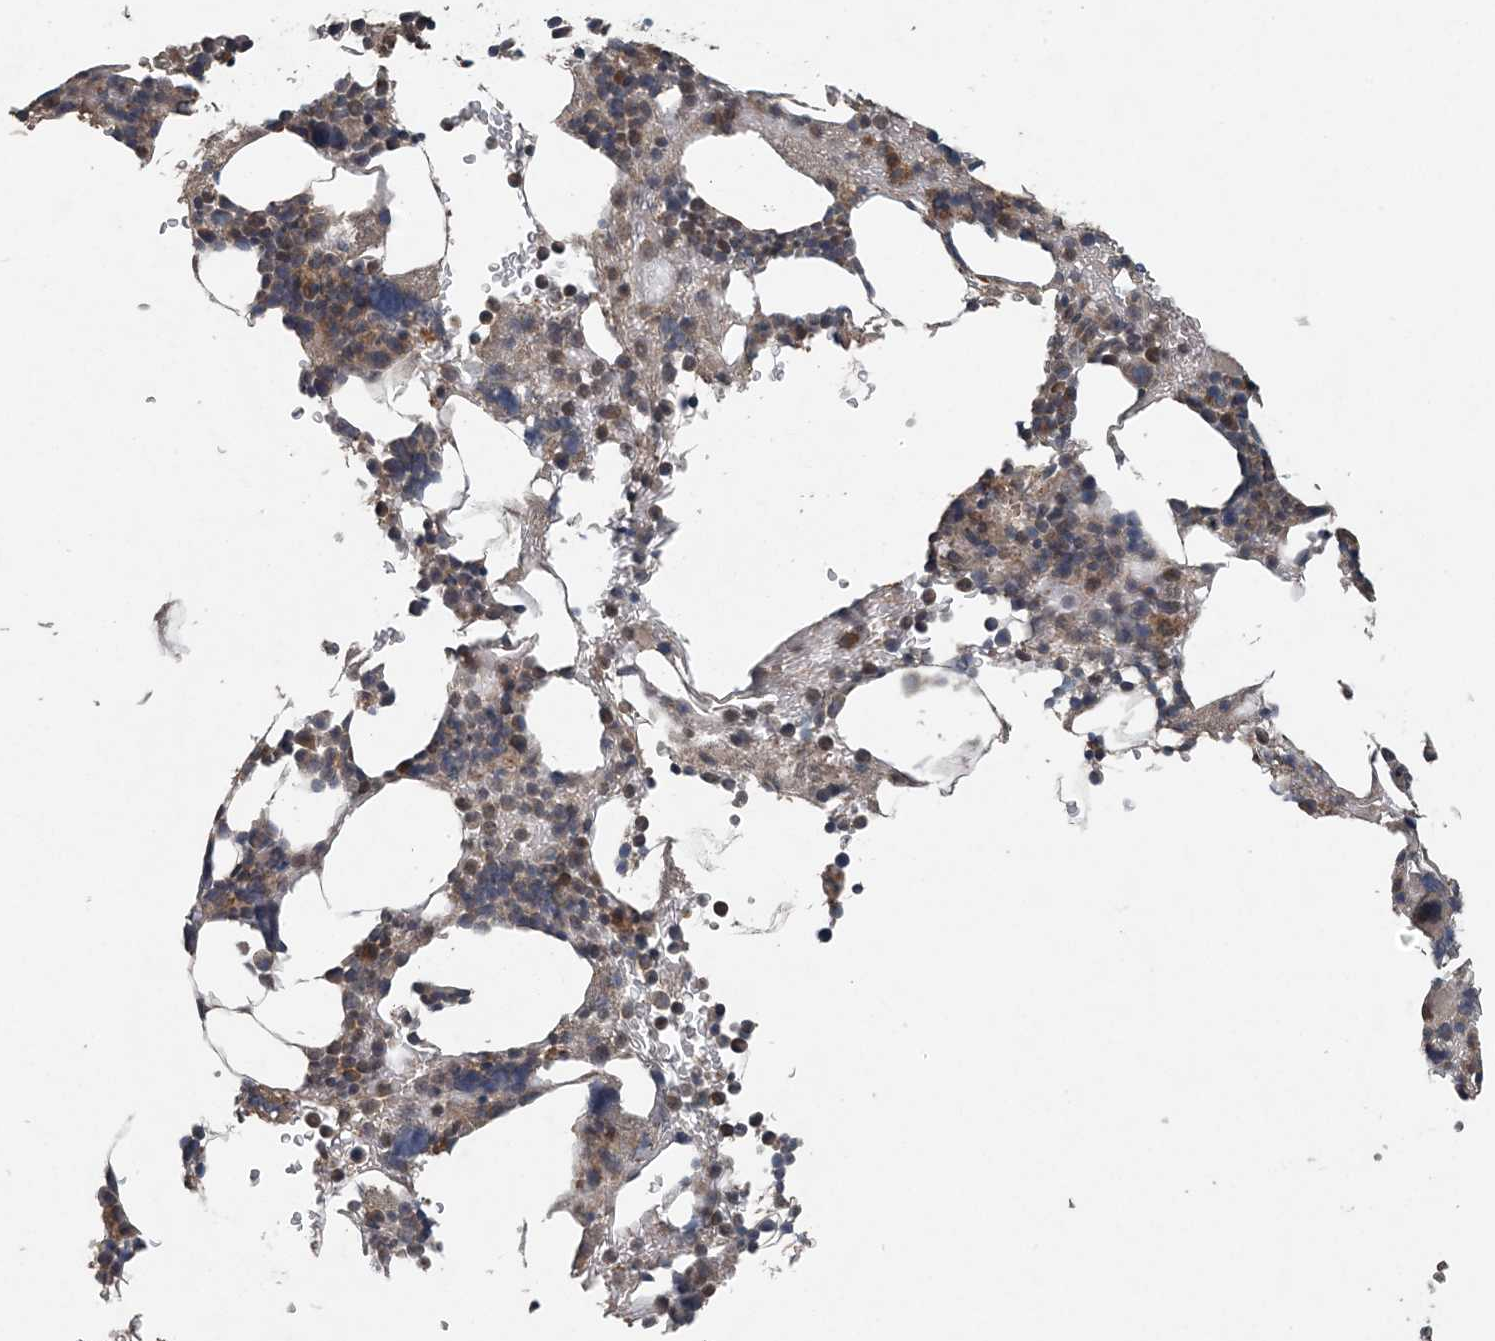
{"staining": {"intensity": "weak", "quantity": "25%-75%", "location": "cytoplasmic/membranous"}, "tissue": "bone marrow", "cell_type": "Hematopoietic cells", "image_type": "normal", "snomed": [{"axis": "morphology", "description": "Normal tissue, NOS"}, {"axis": "topography", "description": "Bone marrow"}], "caption": "Immunohistochemical staining of unremarkable bone marrow exhibits 25%-75% levels of weak cytoplasmic/membranous protein positivity in approximately 25%-75% of hematopoietic cells.", "gene": "MYO9B", "patient": {"sex": "male"}}